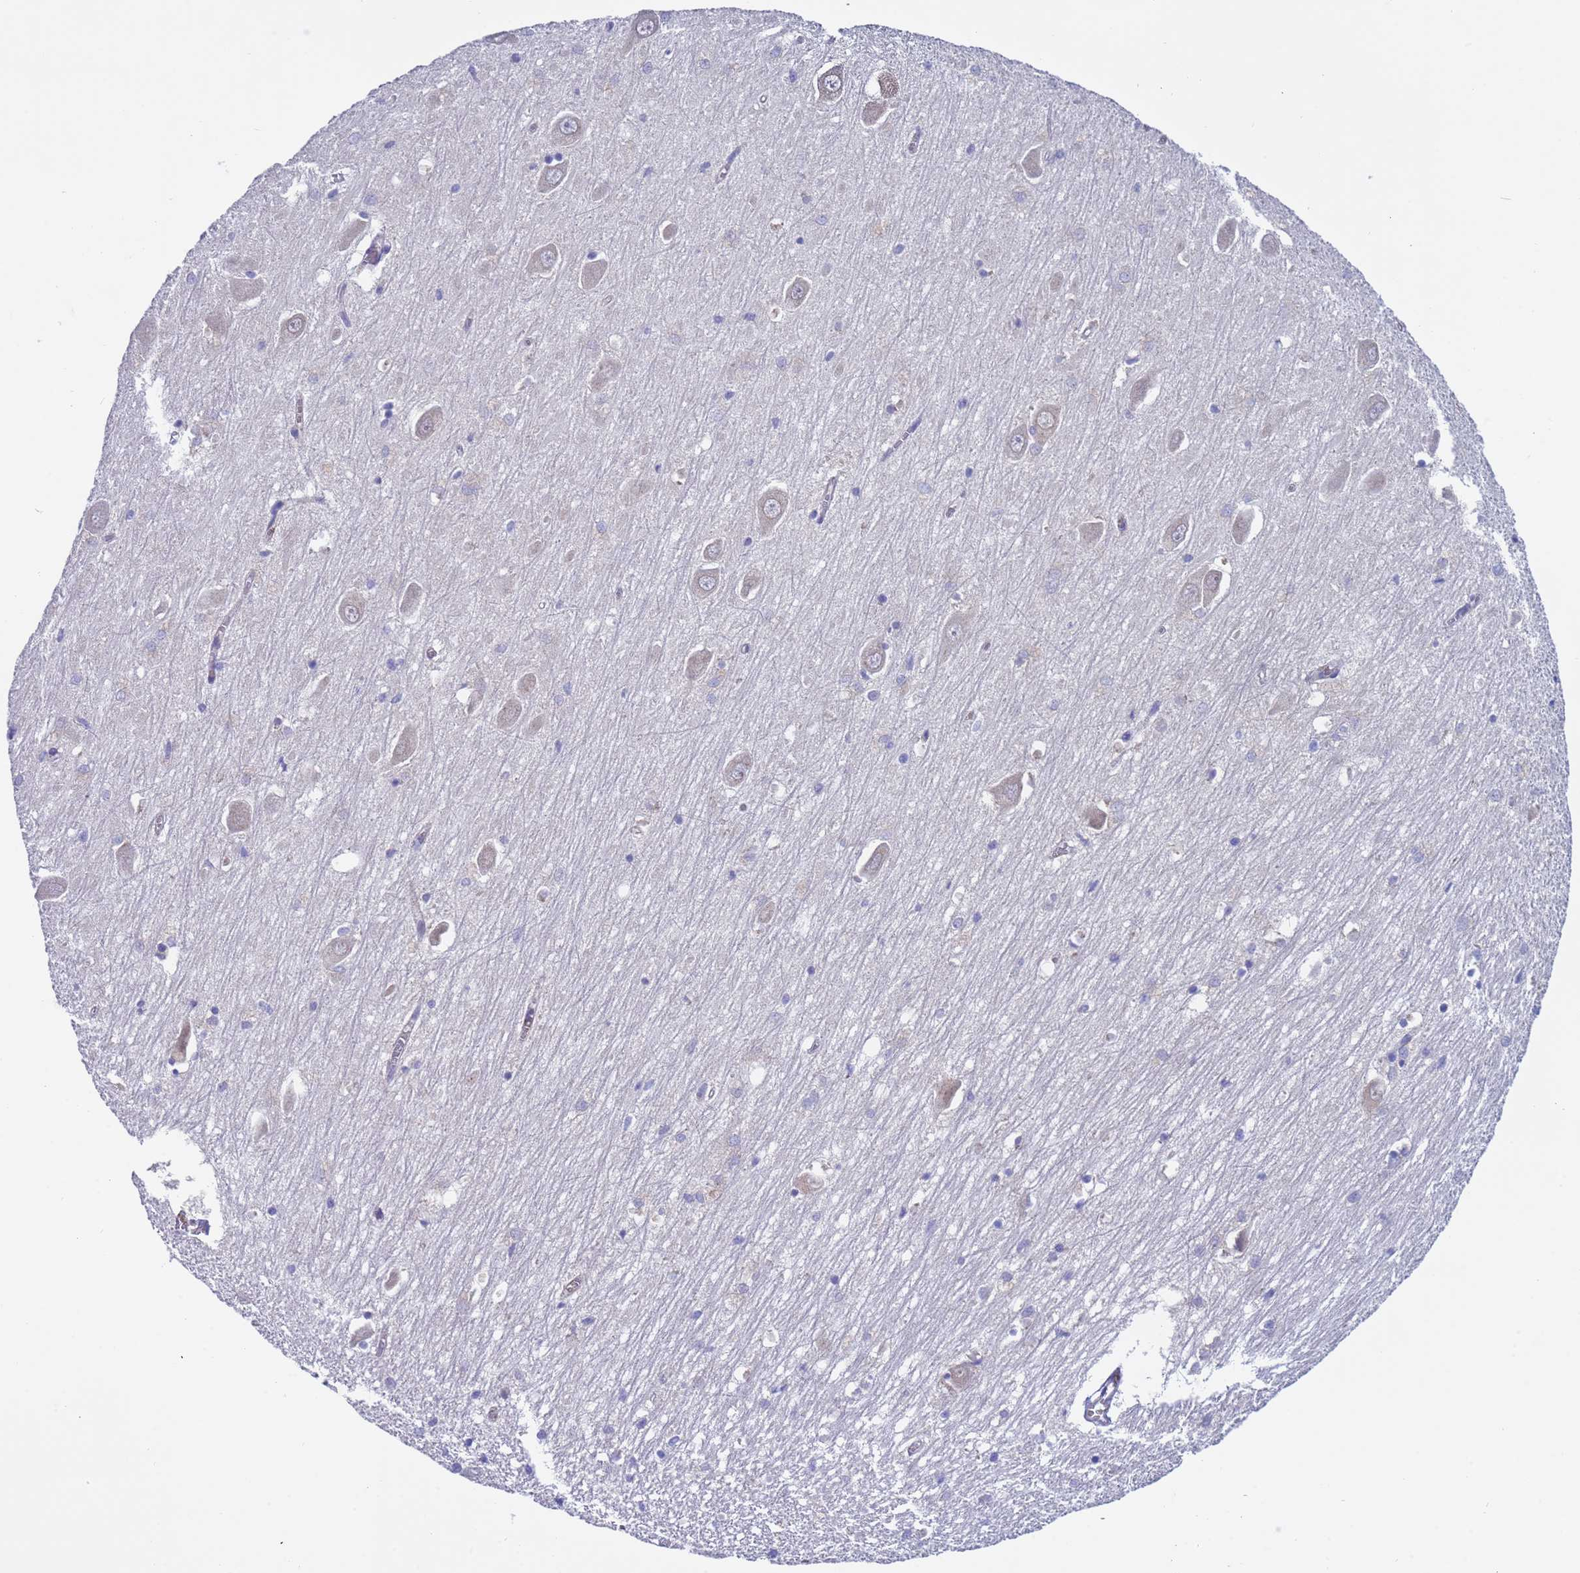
{"staining": {"intensity": "negative", "quantity": "none", "location": "none"}, "tissue": "hippocampus", "cell_type": "Glial cells", "image_type": "normal", "snomed": [{"axis": "morphology", "description": "Normal tissue, NOS"}, {"axis": "topography", "description": "Hippocampus"}], "caption": "This is an immunohistochemistry histopathology image of normal hippocampus. There is no expression in glial cells.", "gene": "ZNF248", "patient": {"sex": "male", "age": 70}}